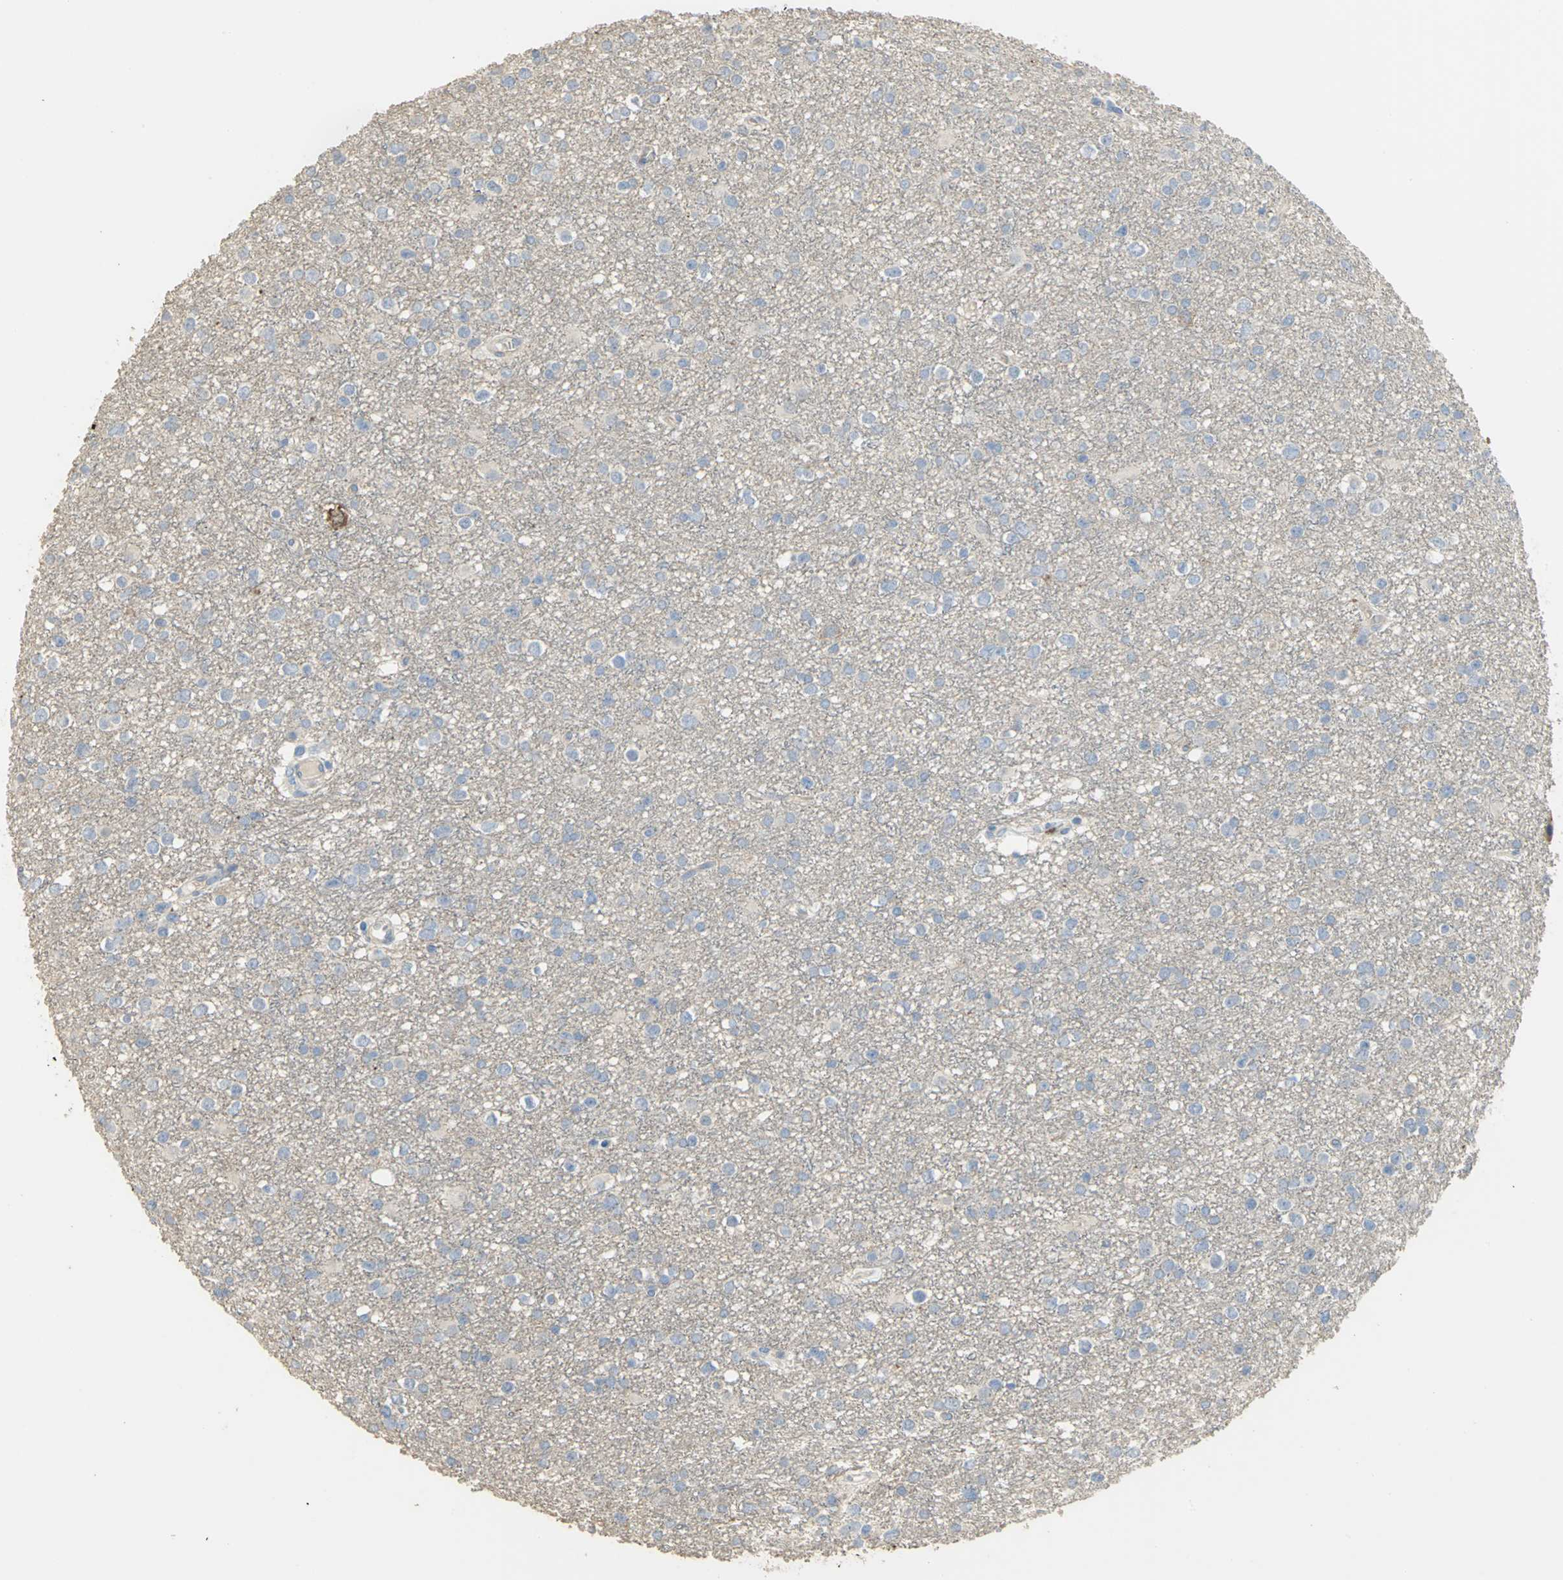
{"staining": {"intensity": "negative", "quantity": "none", "location": "none"}, "tissue": "glioma", "cell_type": "Tumor cells", "image_type": "cancer", "snomed": [{"axis": "morphology", "description": "Glioma, malignant, Low grade"}, {"axis": "topography", "description": "Brain"}], "caption": "Immunohistochemistry of malignant low-grade glioma exhibits no positivity in tumor cells. (Brightfield microscopy of DAB immunohistochemistry at high magnification).", "gene": "DLGAP5", "patient": {"sex": "male", "age": 42}}